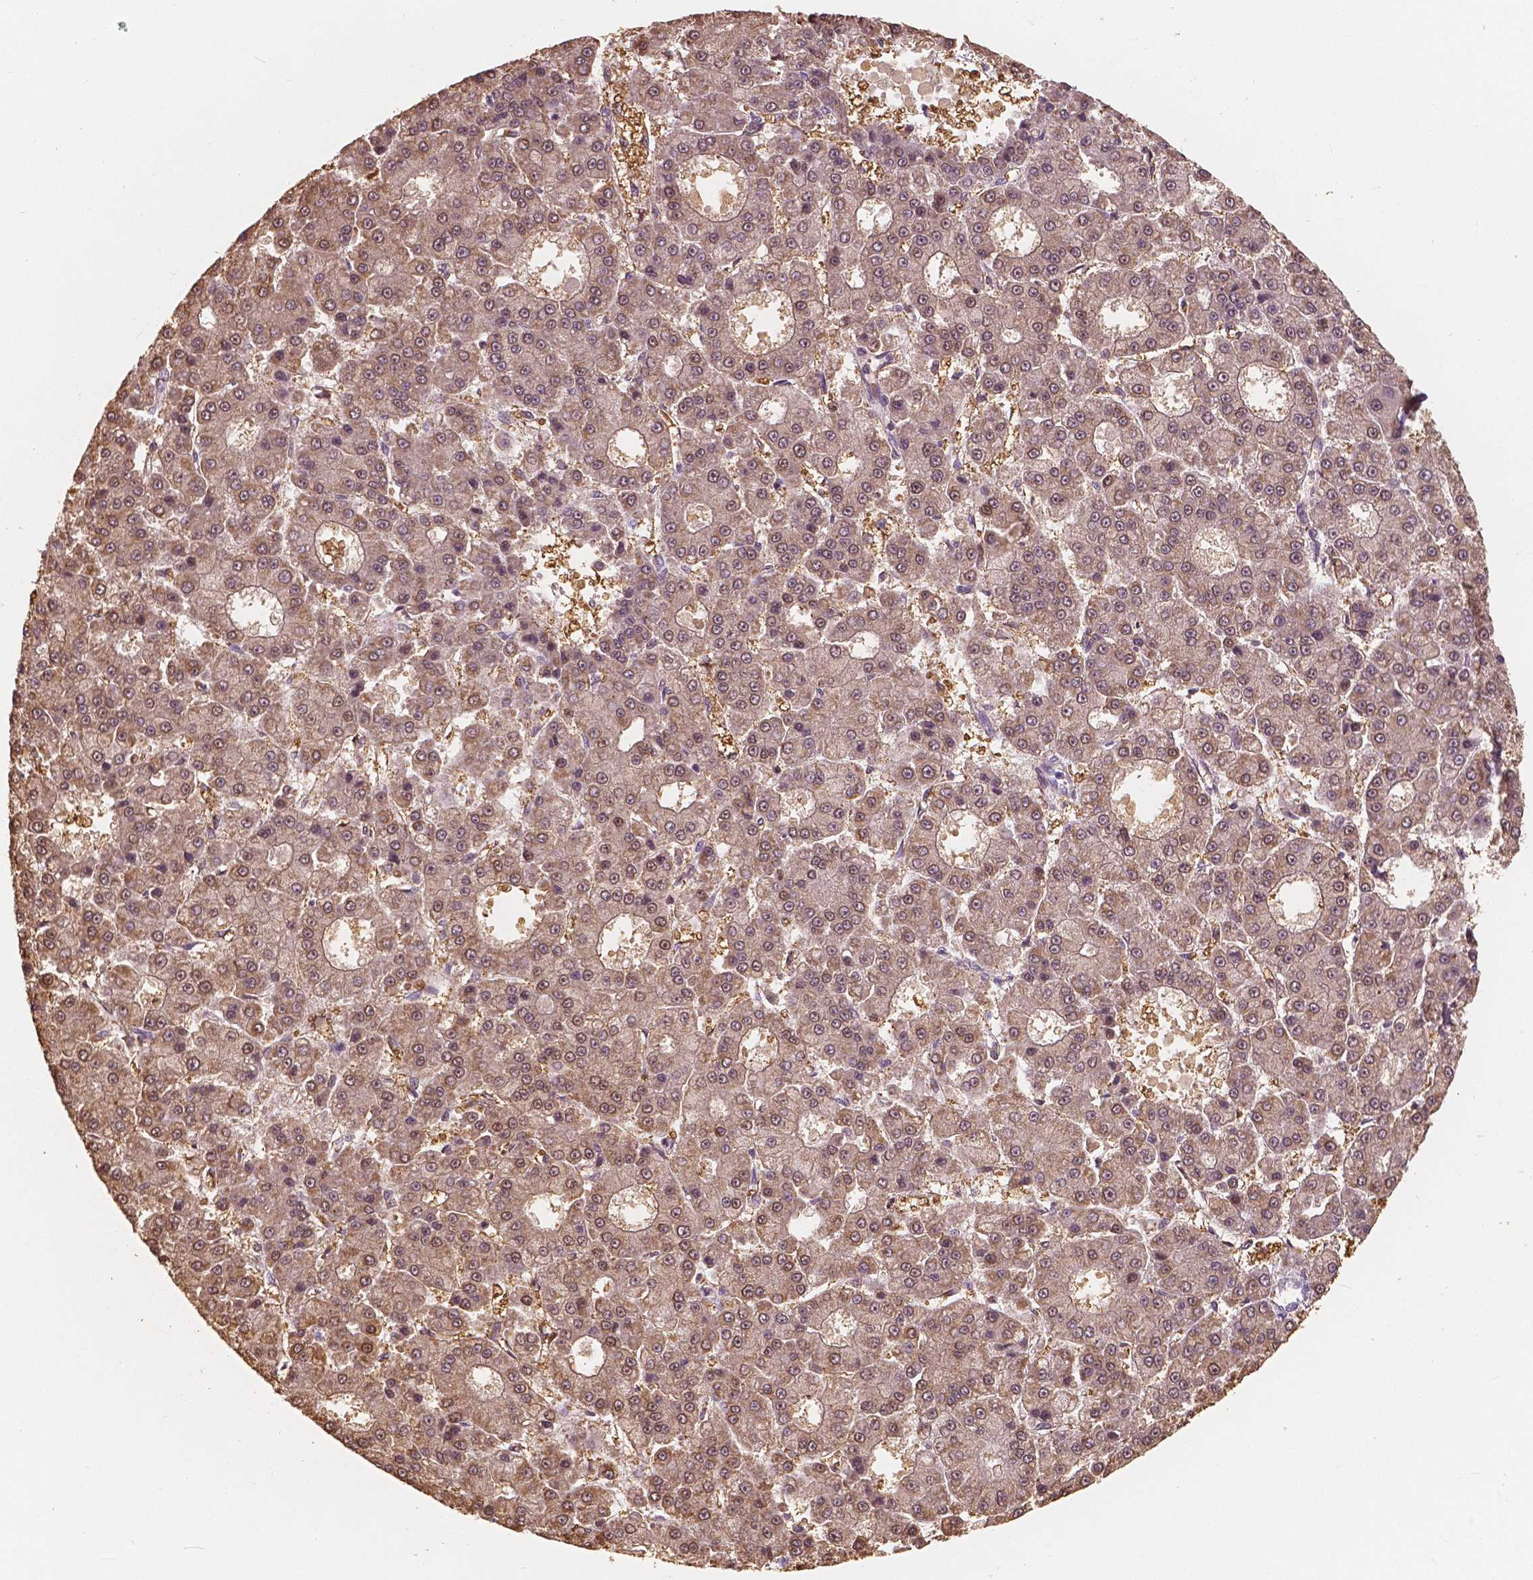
{"staining": {"intensity": "moderate", "quantity": "25%-75%", "location": "cytoplasmic/membranous,nuclear"}, "tissue": "liver cancer", "cell_type": "Tumor cells", "image_type": "cancer", "snomed": [{"axis": "morphology", "description": "Carcinoma, Hepatocellular, NOS"}, {"axis": "topography", "description": "Liver"}], "caption": "High-power microscopy captured an immunohistochemistry (IHC) image of liver cancer (hepatocellular carcinoma), revealing moderate cytoplasmic/membranous and nuclear positivity in about 25%-75% of tumor cells. (brown staining indicates protein expression, while blue staining denotes nuclei).", "gene": "SAT2", "patient": {"sex": "male", "age": 70}}